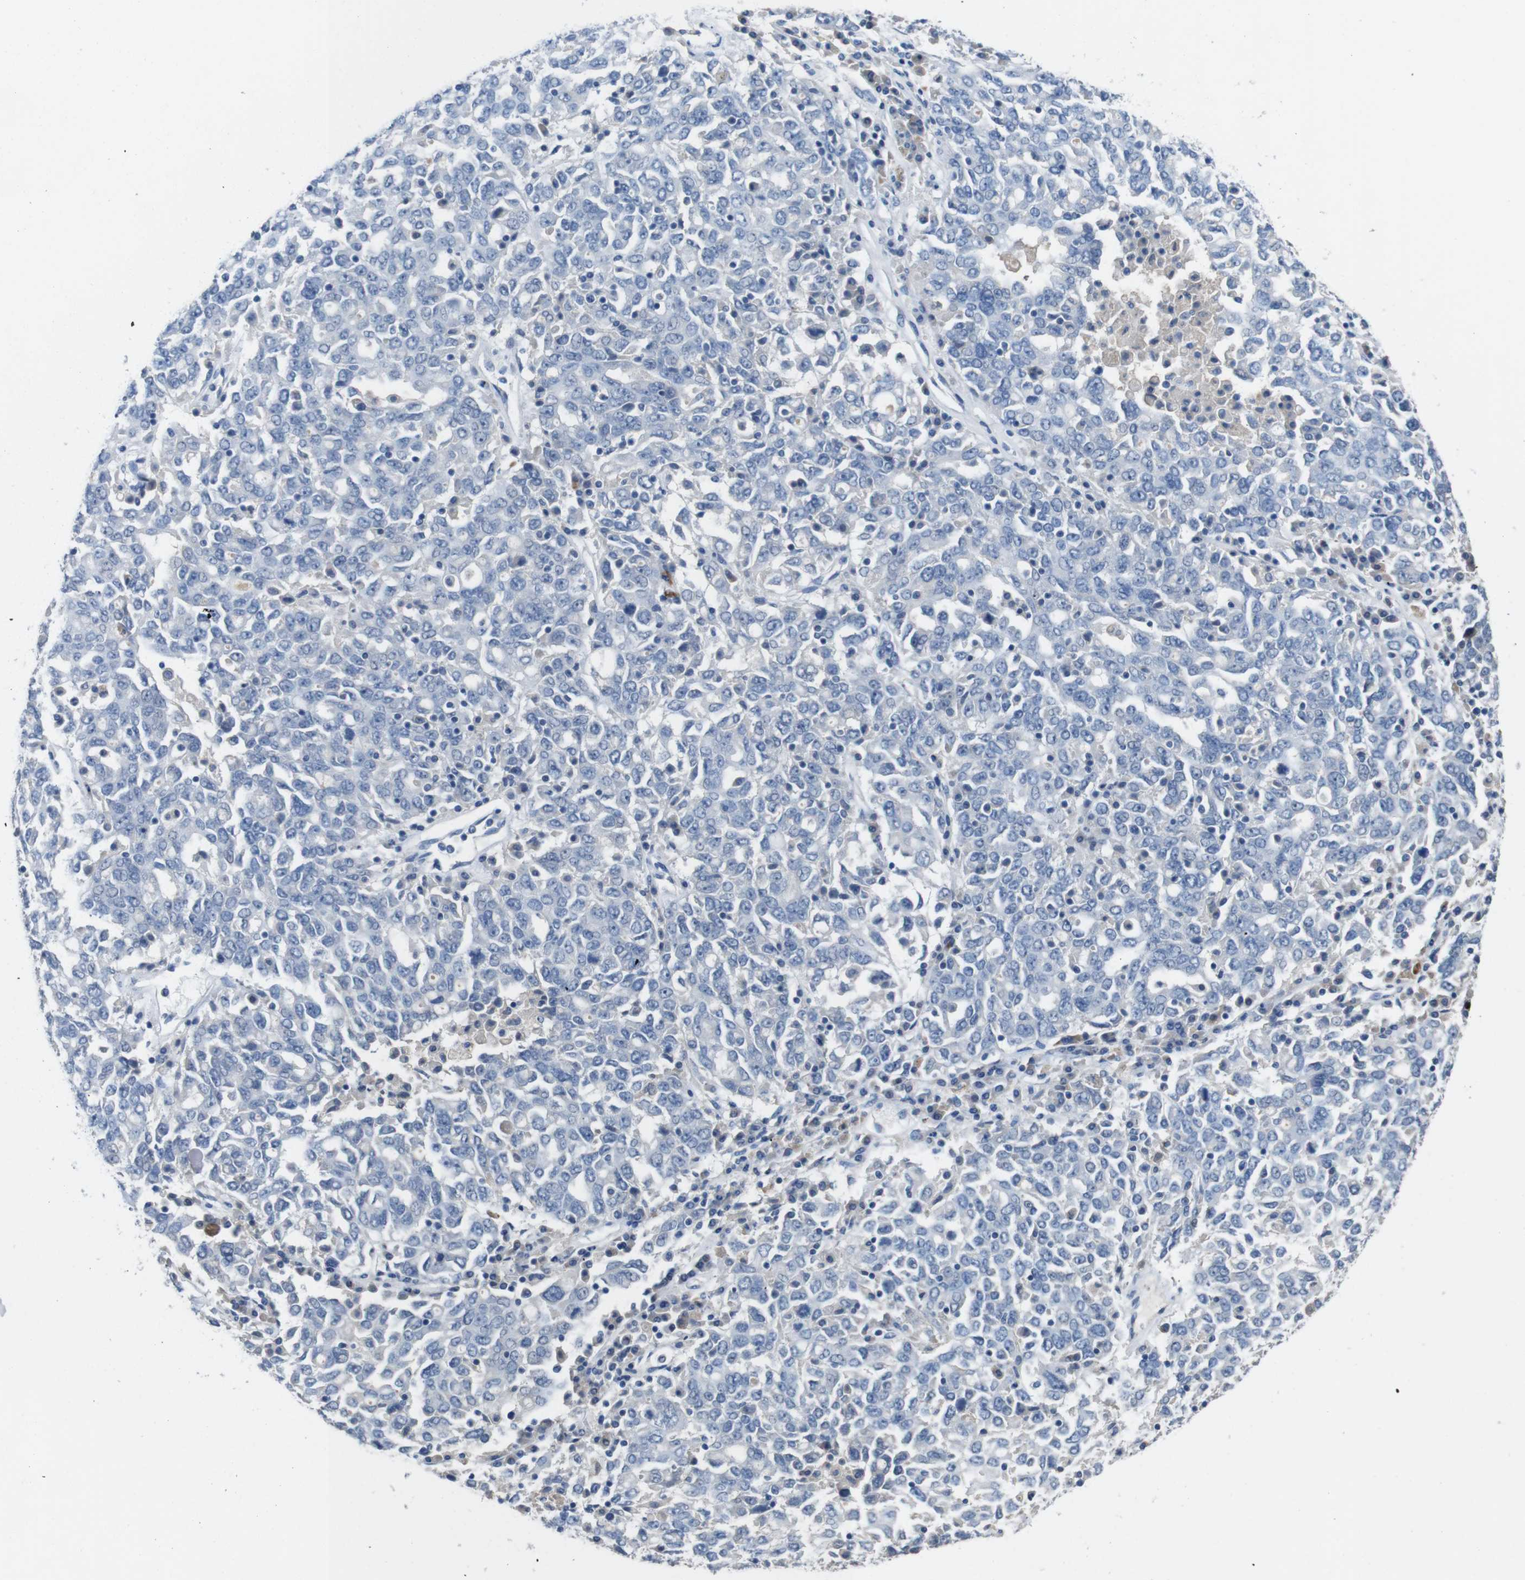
{"staining": {"intensity": "negative", "quantity": "none", "location": "none"}, "tissue": "ovarian cancer", "cell_type": "Tumor cells", "image_type": "cancer", "snomed": [{"axis": "morphology", "description": "Carcinoma, endometroid"}, {"axis": "topography", "description": "Ovary"}], "caption": "IHC image of neoplastic tissue: human ovarian cancer stained with DAB displays no significant protein positivity in tumor cells.", "gene": "SLC2A8", "patient": {"sex": "female", "age": 62}}